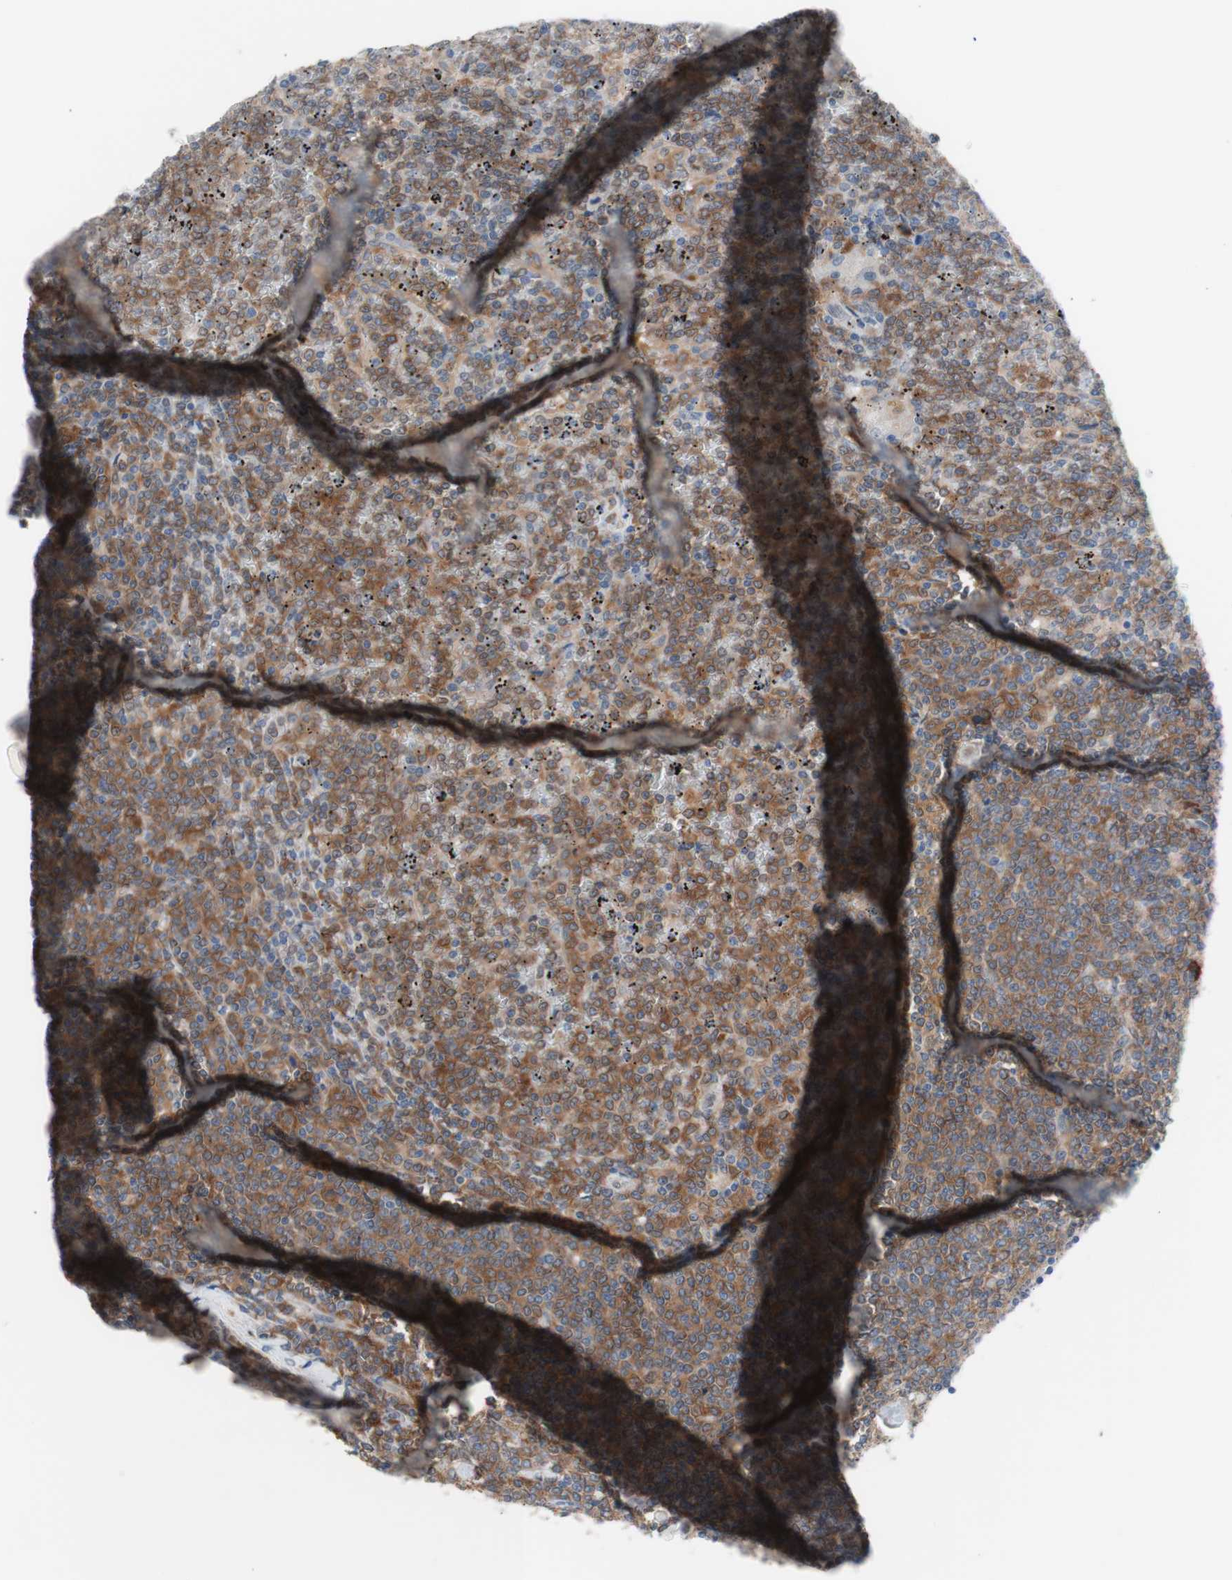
{"staining": {"intensity": "moderate", "quantity": ">75%", "location": "cytoplasmic/membranous"}, "tissue": "lymphoma", "cell_type": "Tumor cells", "image_type": "cancer", "snomed": [{"axis": "morphology", "description": "Malignant lymphoma, non-Hodgkin's type, Low grade"}, {"axis": "topography", "description": "Spleen"}], "caption": "This is an image of immunohistochemistry (IHC) staining of low-grade malignant lymphoma, non-Hodgkin's type, which shows moderate positivity in the cytoplasmic/membranous of tumor cells.", "gene": "PRMT5", "patient": {"sex": "female", "age": 19}}